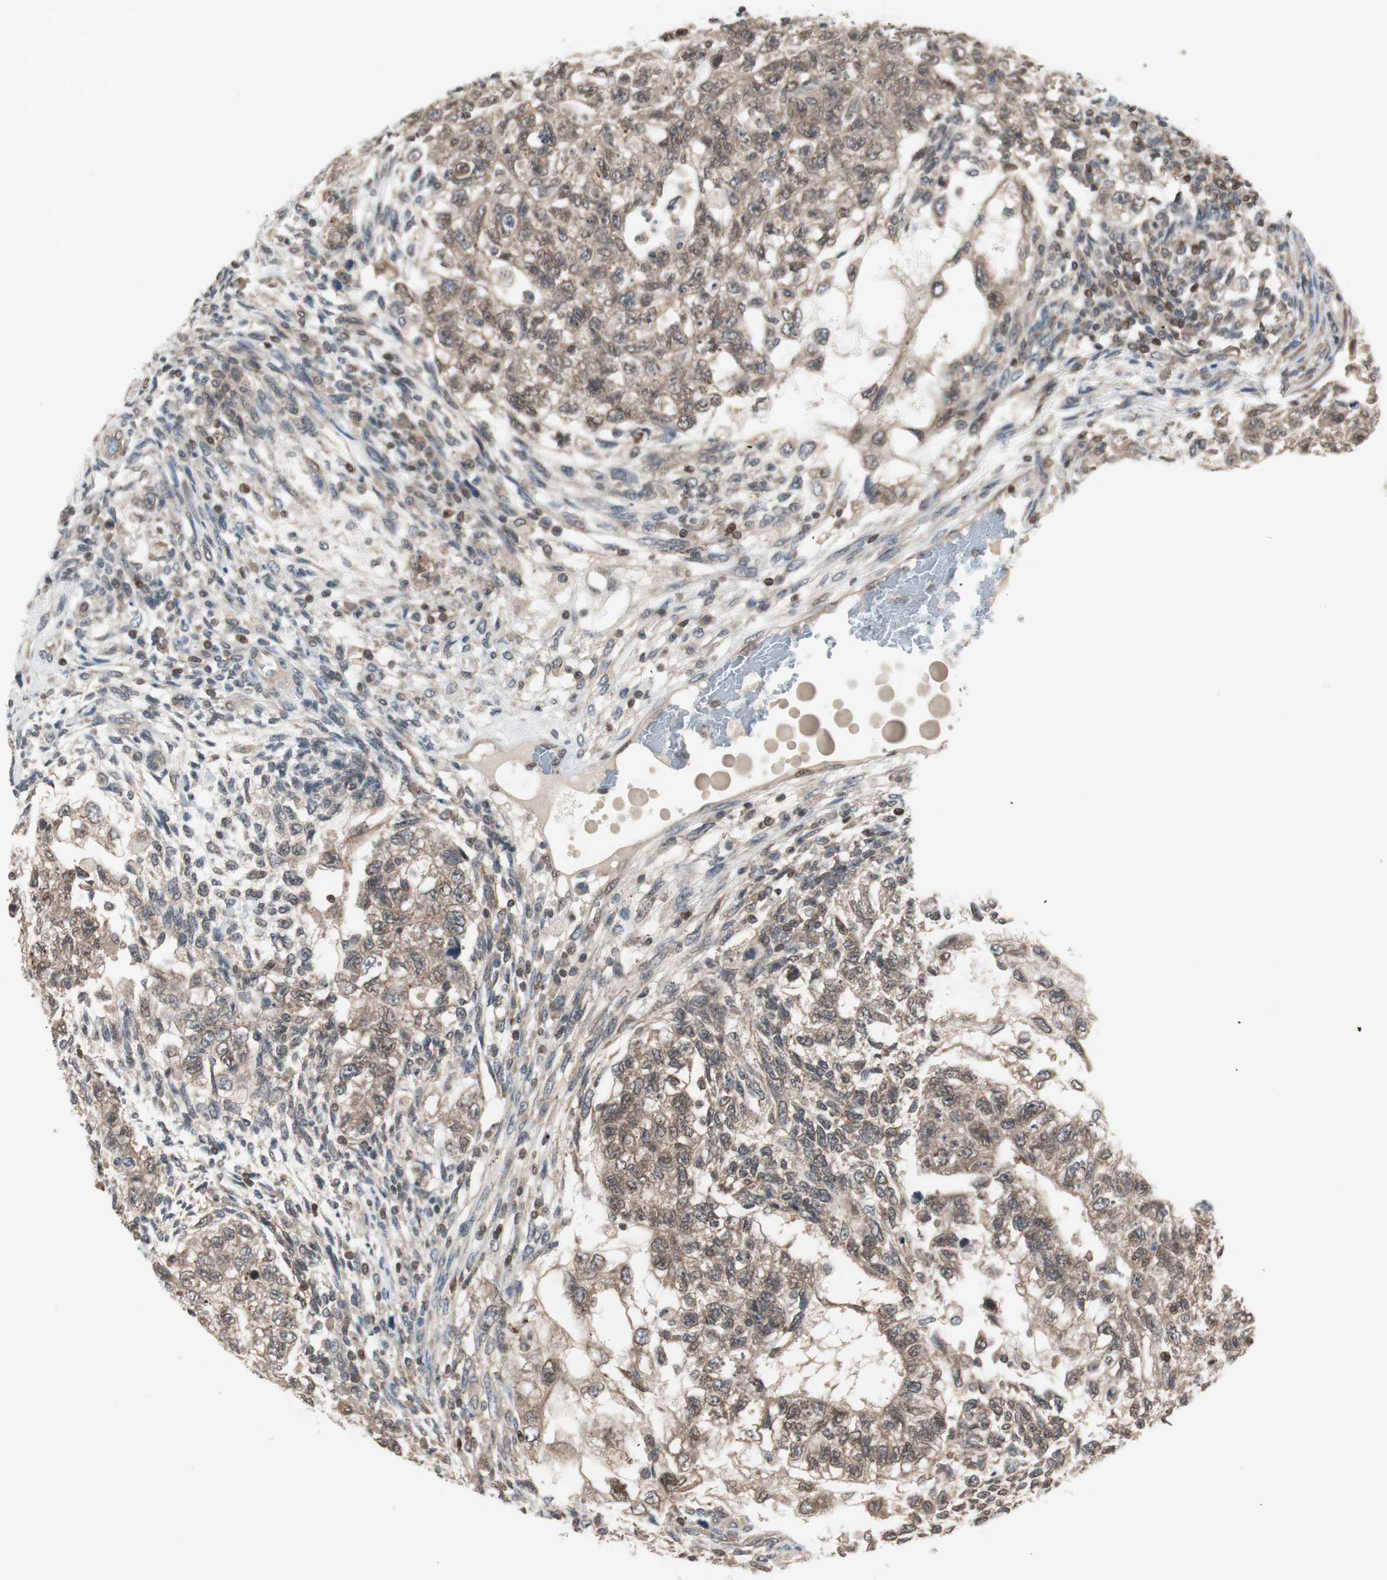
{"staining": {"intensity": "moderate", "quantity": ">75%", "location": "cytoplasmic/membranous"}, "tissue": "testis cancer", "cell_type": "Tumor cells", "image_type": "cancer", "snomed": [{"axis": "morphology", "description": "Normal tissue, NOS"}, {"axis": "morphology", "description": "Carcinoma, Embryonal, NOS"}, {"axis": "topography", "description": "Testis"}], "caption": "The histopathology image displays a brown stain indicating the presence of a protein in the cytoplasmic/membranous of tumor cells in embryonal carcinoma (testis). The protein of interest is shown in brown color, while the nuclei are stained blue.", "gene": "UBE2I", "patient": {"sex": "male", "age": 36}}